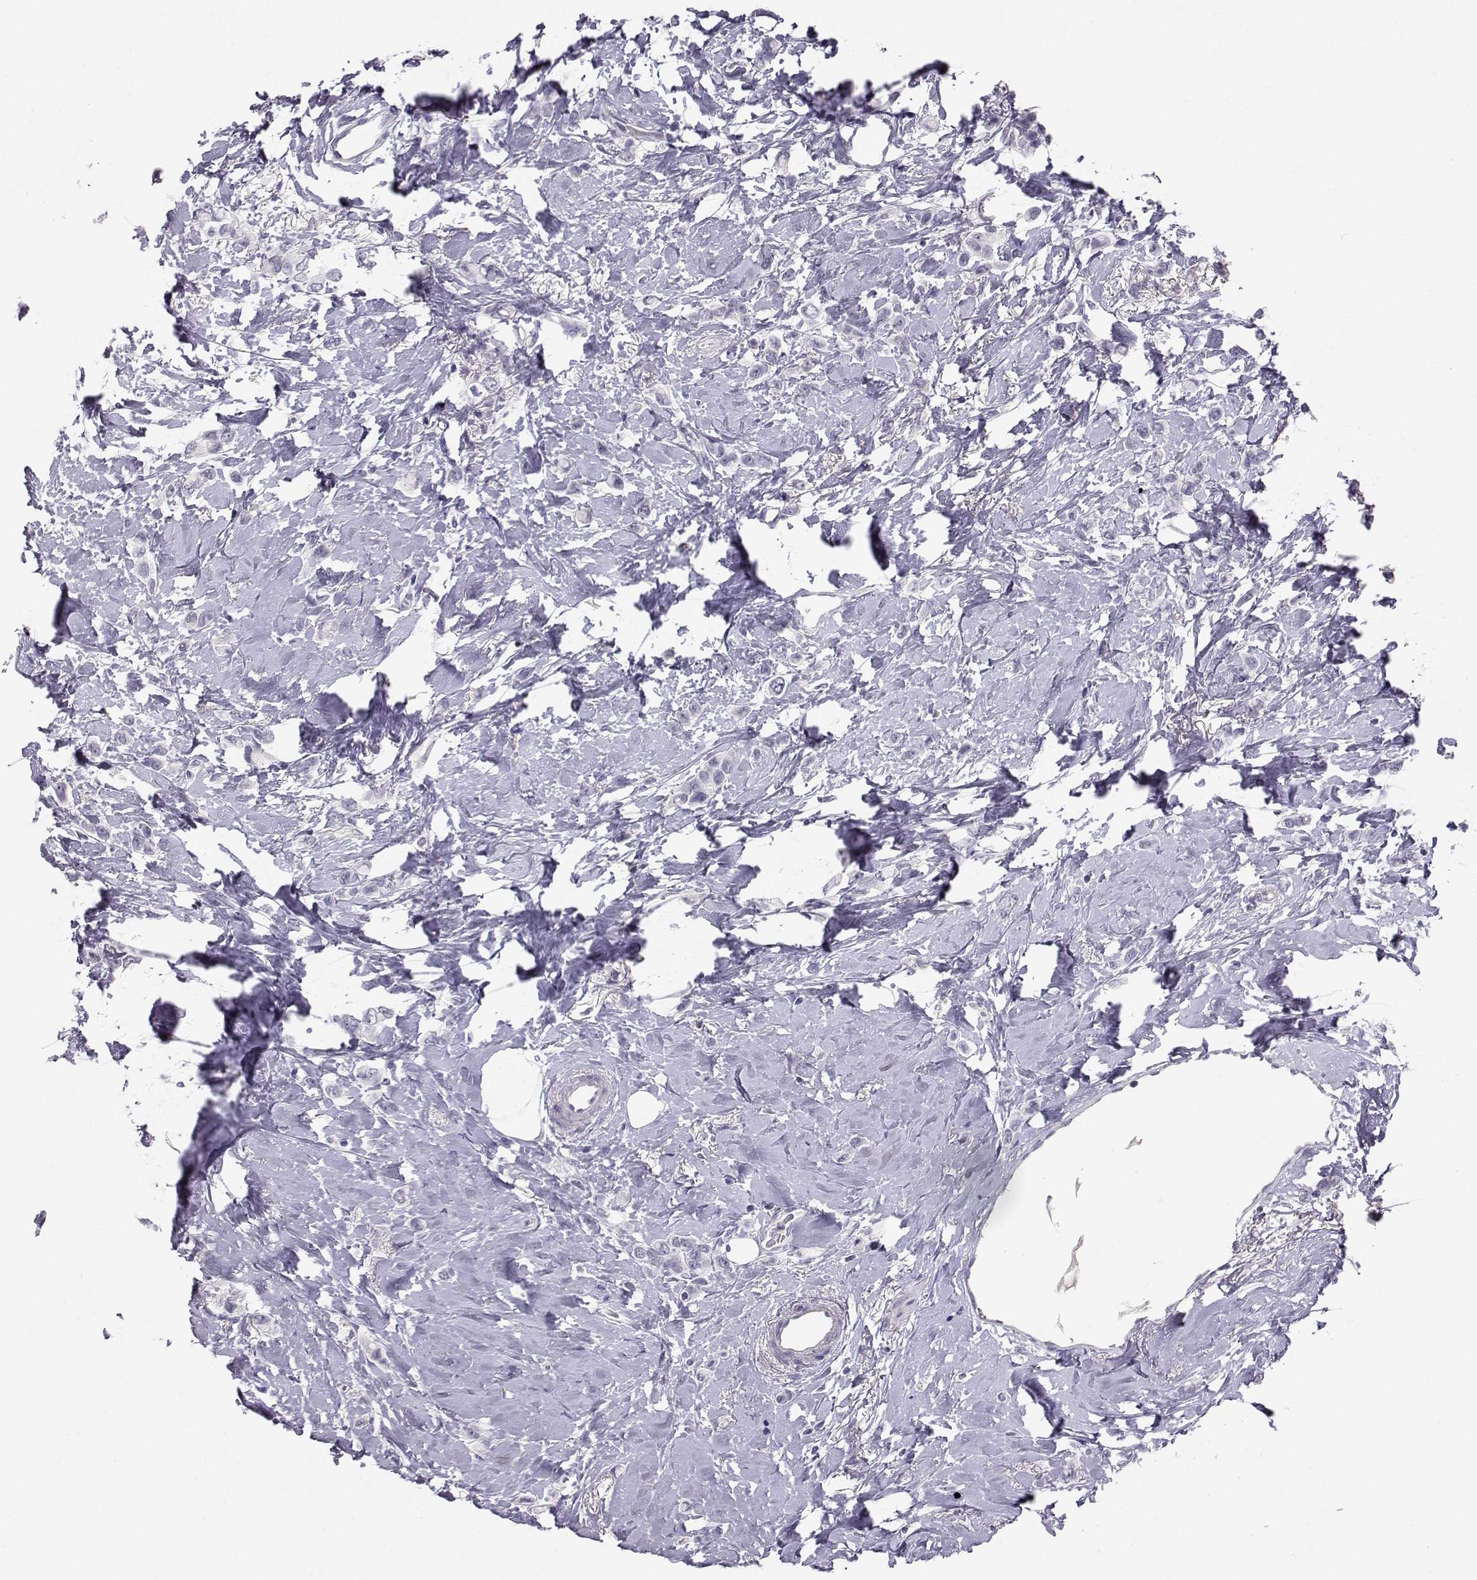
{"staining": {"intensity": "negative", "quantity": "none", "location": "none"}, "tissue": "breast cancer", "cell_type": "Tumor cells", "image_type": "cancer", "snomed": [{"axis": "morphology", "description": "Lobular carcinoma"}, {"axis": "topography", "description": "Breast"}], "caption": "High power microscopy micrograph of an IHC photomicrograph of breast cancer (lobular carcinoma), revealing no significant positivity in tumor cells.", "gene": "MROH7", "patient": {"sex": "female", "age": 66}}